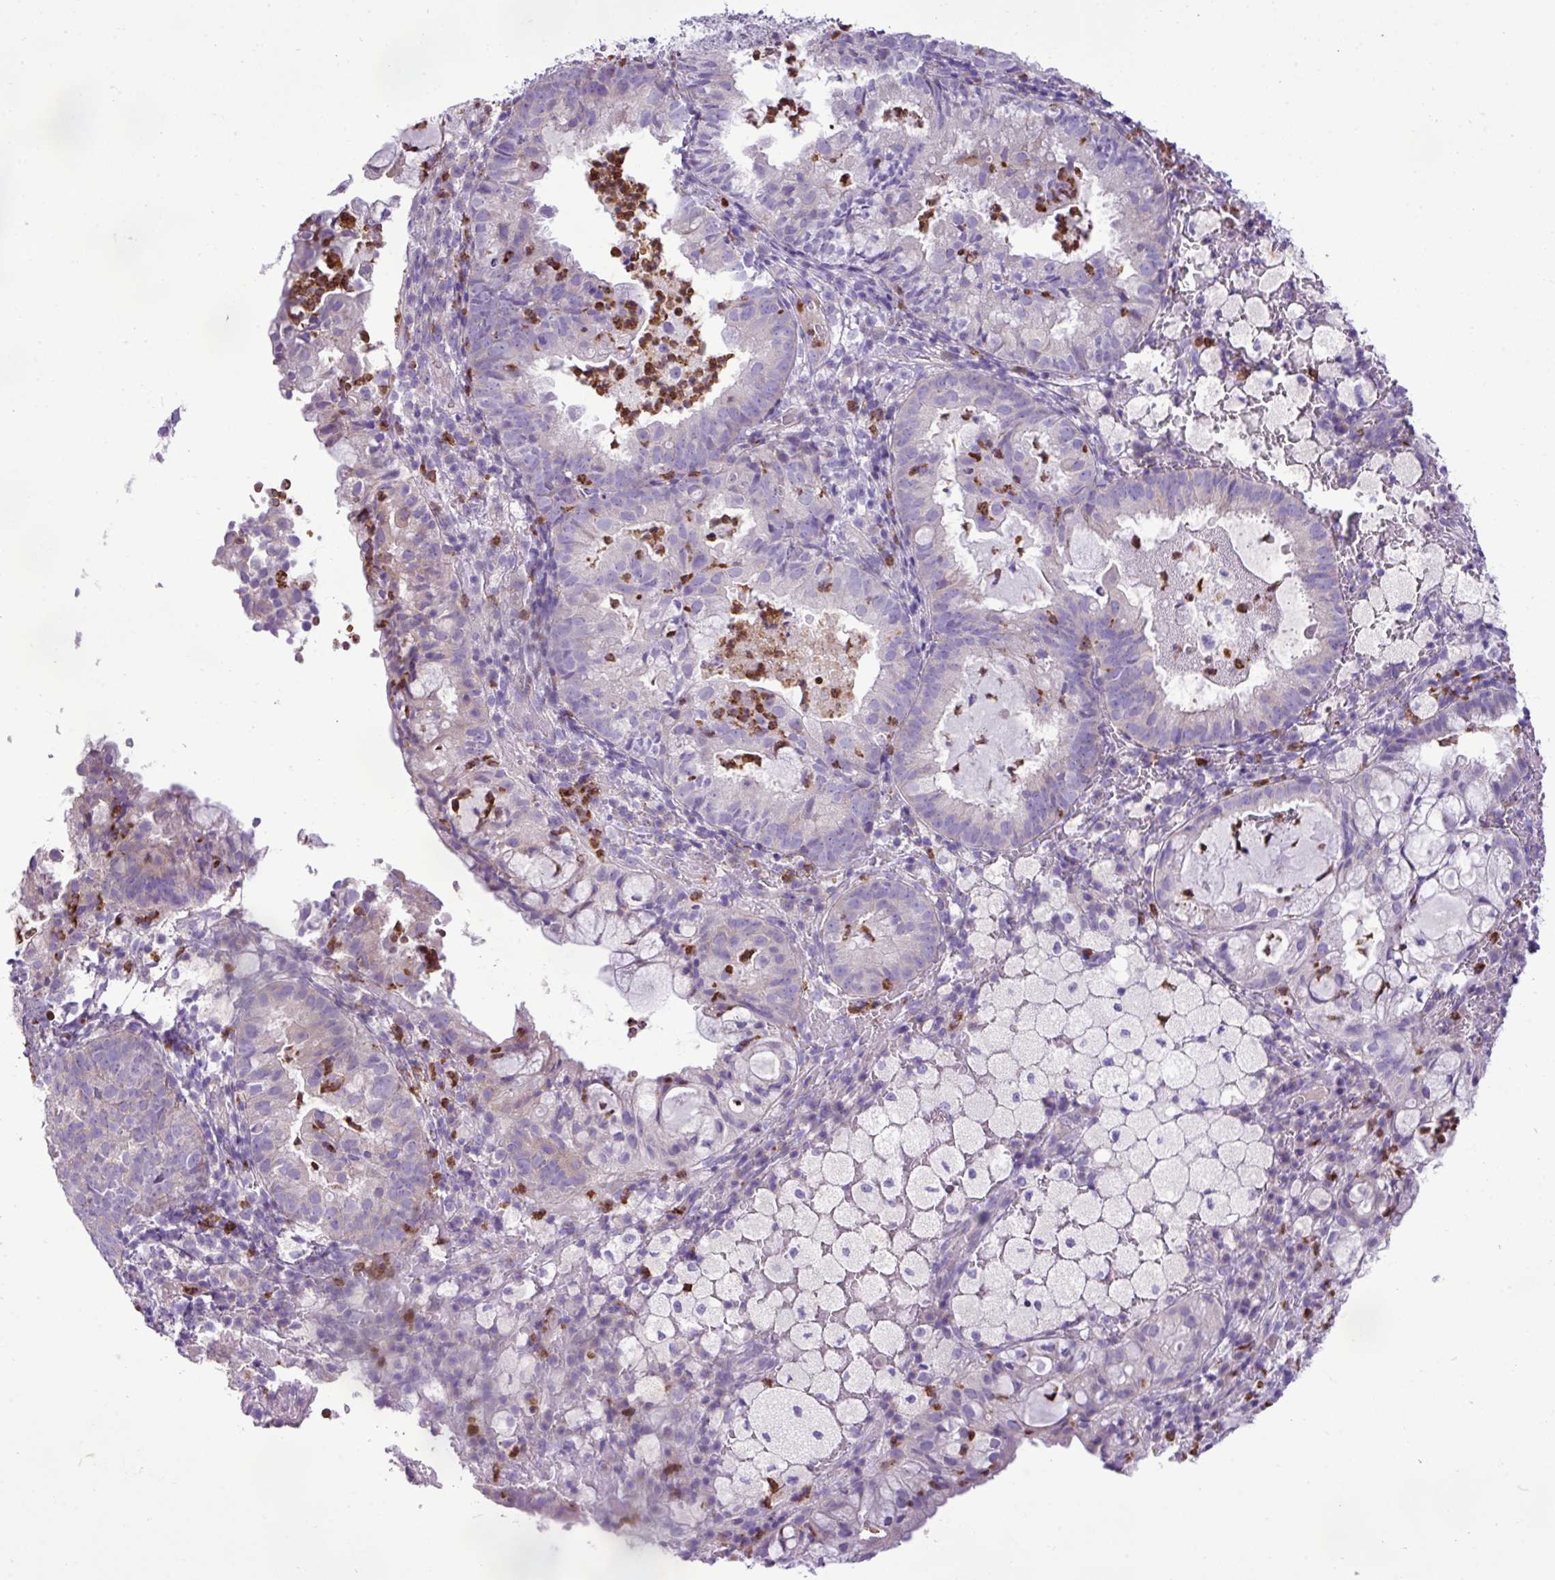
{"staining": {"intensity": "negative", "quantity": "none", "location": "none"}, "tissue": "endometrial cancer", "cell_type": "Tumor cells", "image_type": "cancer", "snomed": [{"axis": "morphology", "description": "Adenocarcinoma, NOS"}, {"axis": "topography", "description": "Endometrium"}], "caption": "This is an immunohistochemistry (IHC) photomicrograph of adenocarcinoma (endometrial). There is no positivity in tumor cells.", "gene": "ZSCAN5A", "patient": {"sex": "female", "age": 80}}